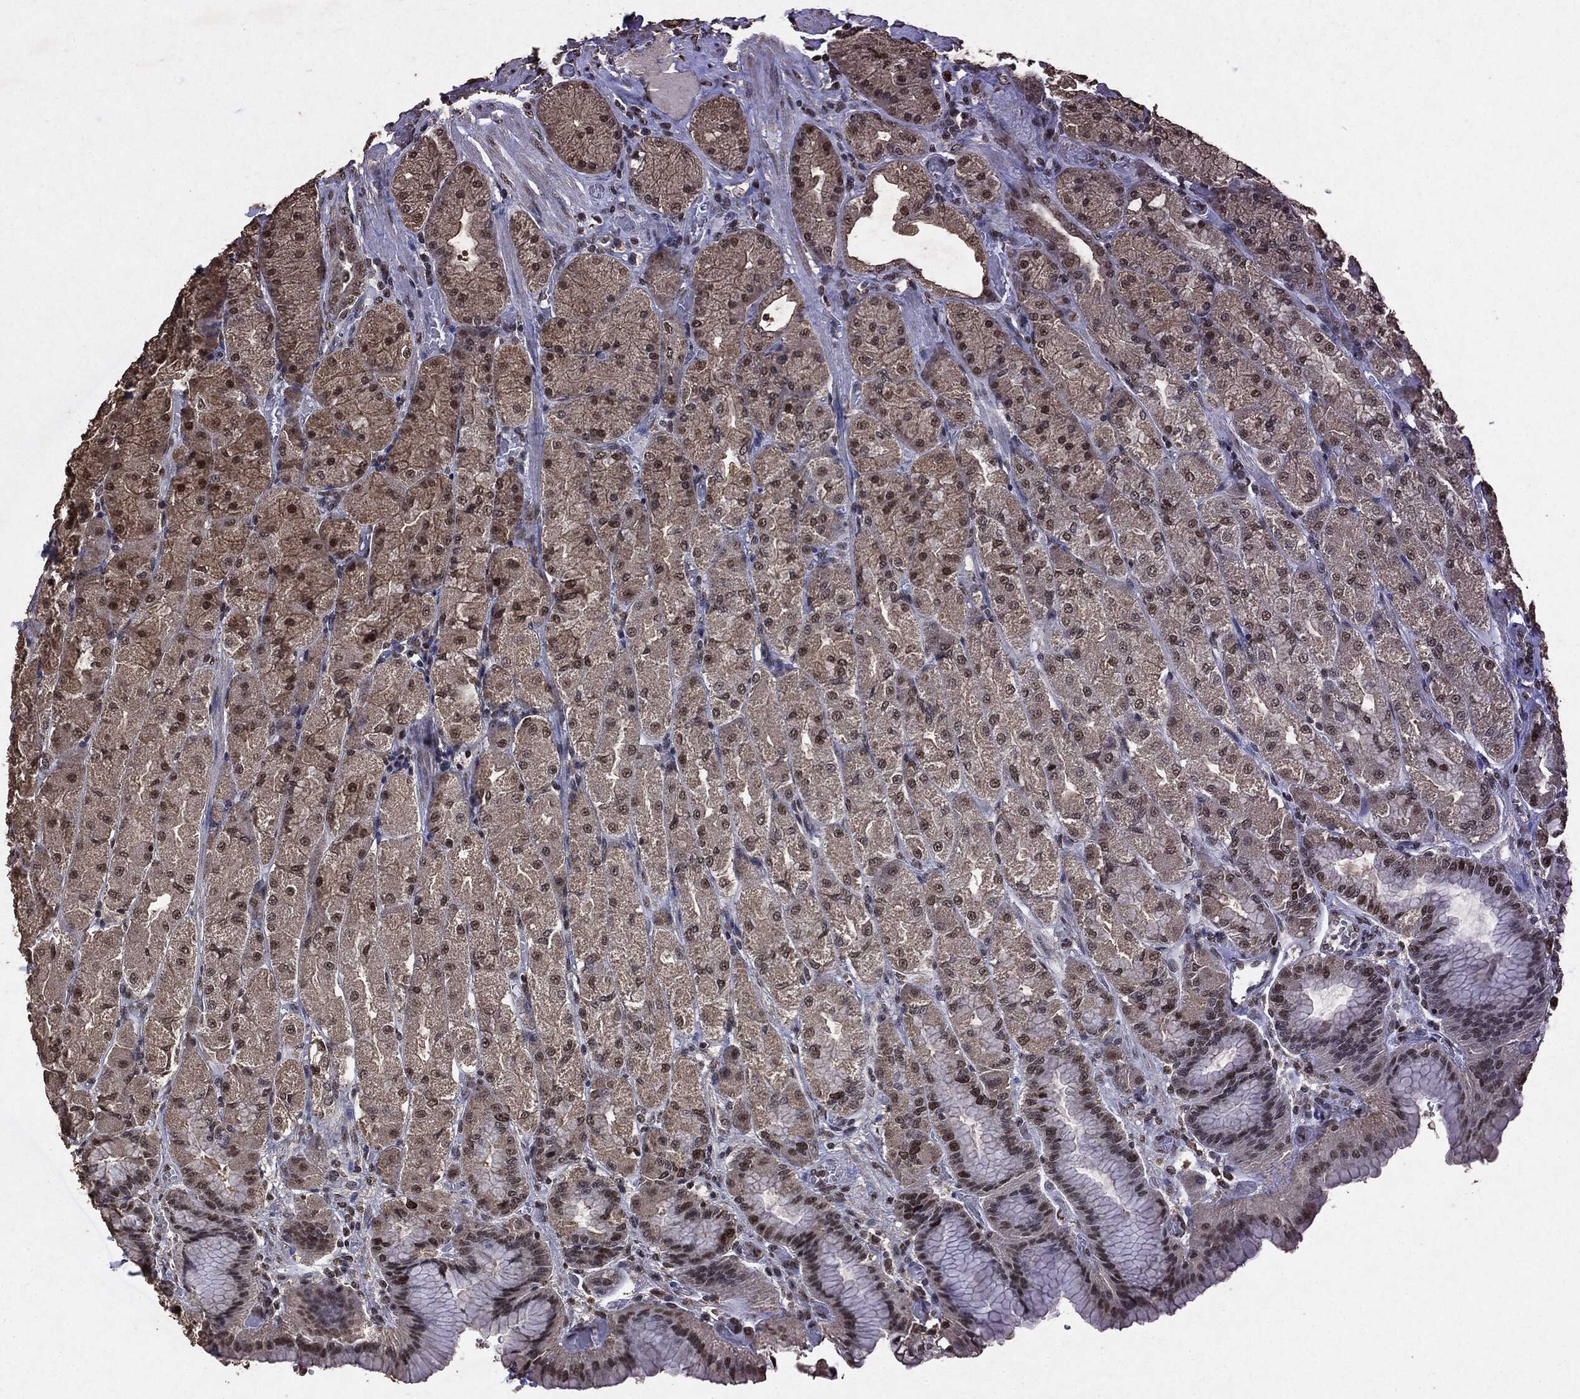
{"staining": {"intensity": "moderate", "quantity": "25%-75%", "location": "nuclear"}, "tissue": "stomach", "cell_type": "Glandular cells", "image_type": "normal", "snomed": [{"axis": "morphology", "description": "Normal tissue, NOS"}, {"axis": "morphology", "description": "Adenocarcinoma, NOS"}, {"axis": "morphology", "description": "Adenocarcinoma, High grade"}, {"axis": "topography", "description": "Stomach, upper"}, {"axis": "topography", "description": "Stomach"}], "caption": "The histopathology image shows staining of benign stomach, revealing moderate nuclear protein expression (brown color) within glandular cells.", "gene": "RAD18", "patient": {"sex": "female", "age": 65}}